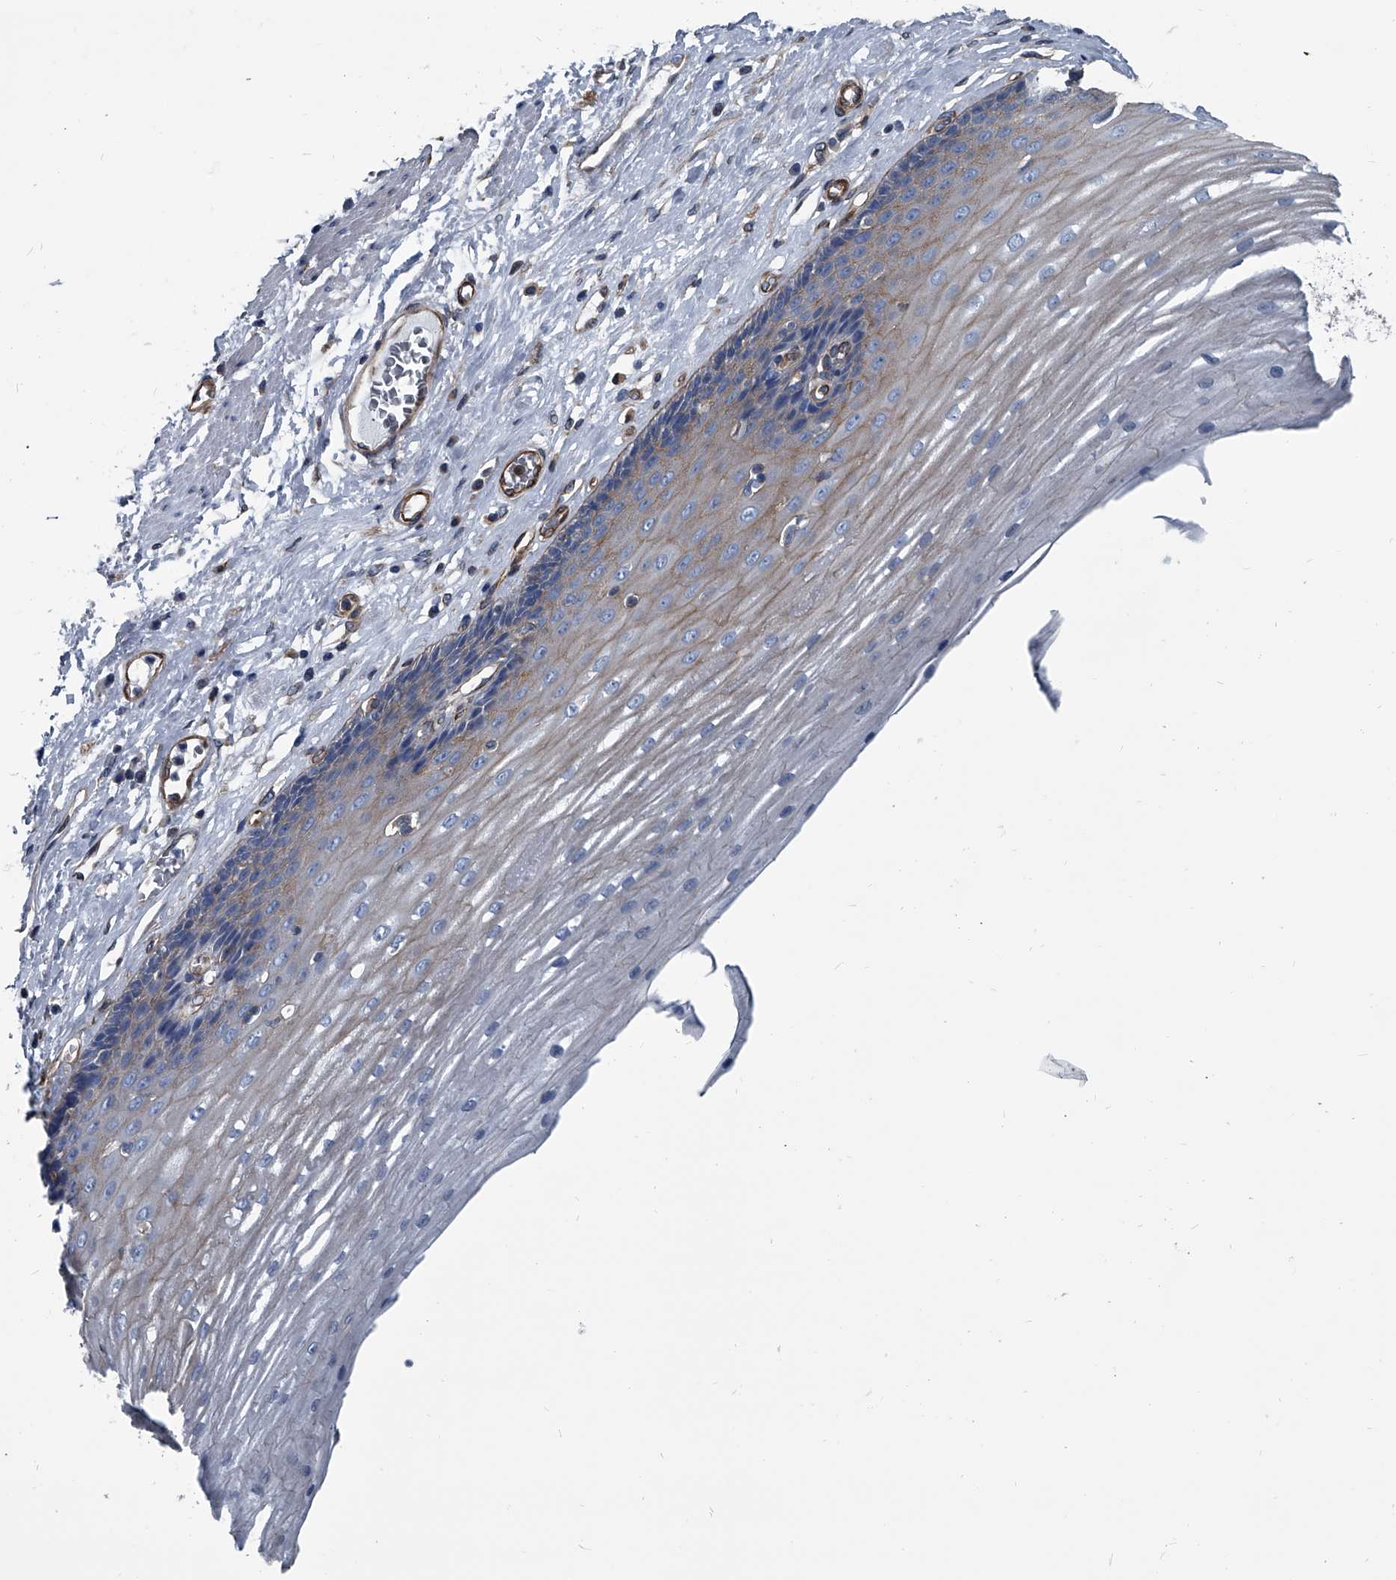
{"staining": {"intensity": "weak", "quantity": "<25%", "location": "cytoplasmic/membranous"}, "tissue": "esophagus", "cell_type": "Squamous epithelial cells", "image_type": "normal", "snomed": [{"axis": "morphology", "description": "Normal tissue, NOS"}, {"axis": "topography", "description": "Esophagus"}], "caption": "Squamous epithelial cells are negative for brown protein staining in normal esophagus. (DAB (3,3'-diaminobenzidine) immunohistochemistry (IHC) with hematoxylin counter stain).", "gene": "PLEC", "patient": {"sex": "male", "age": 62}}